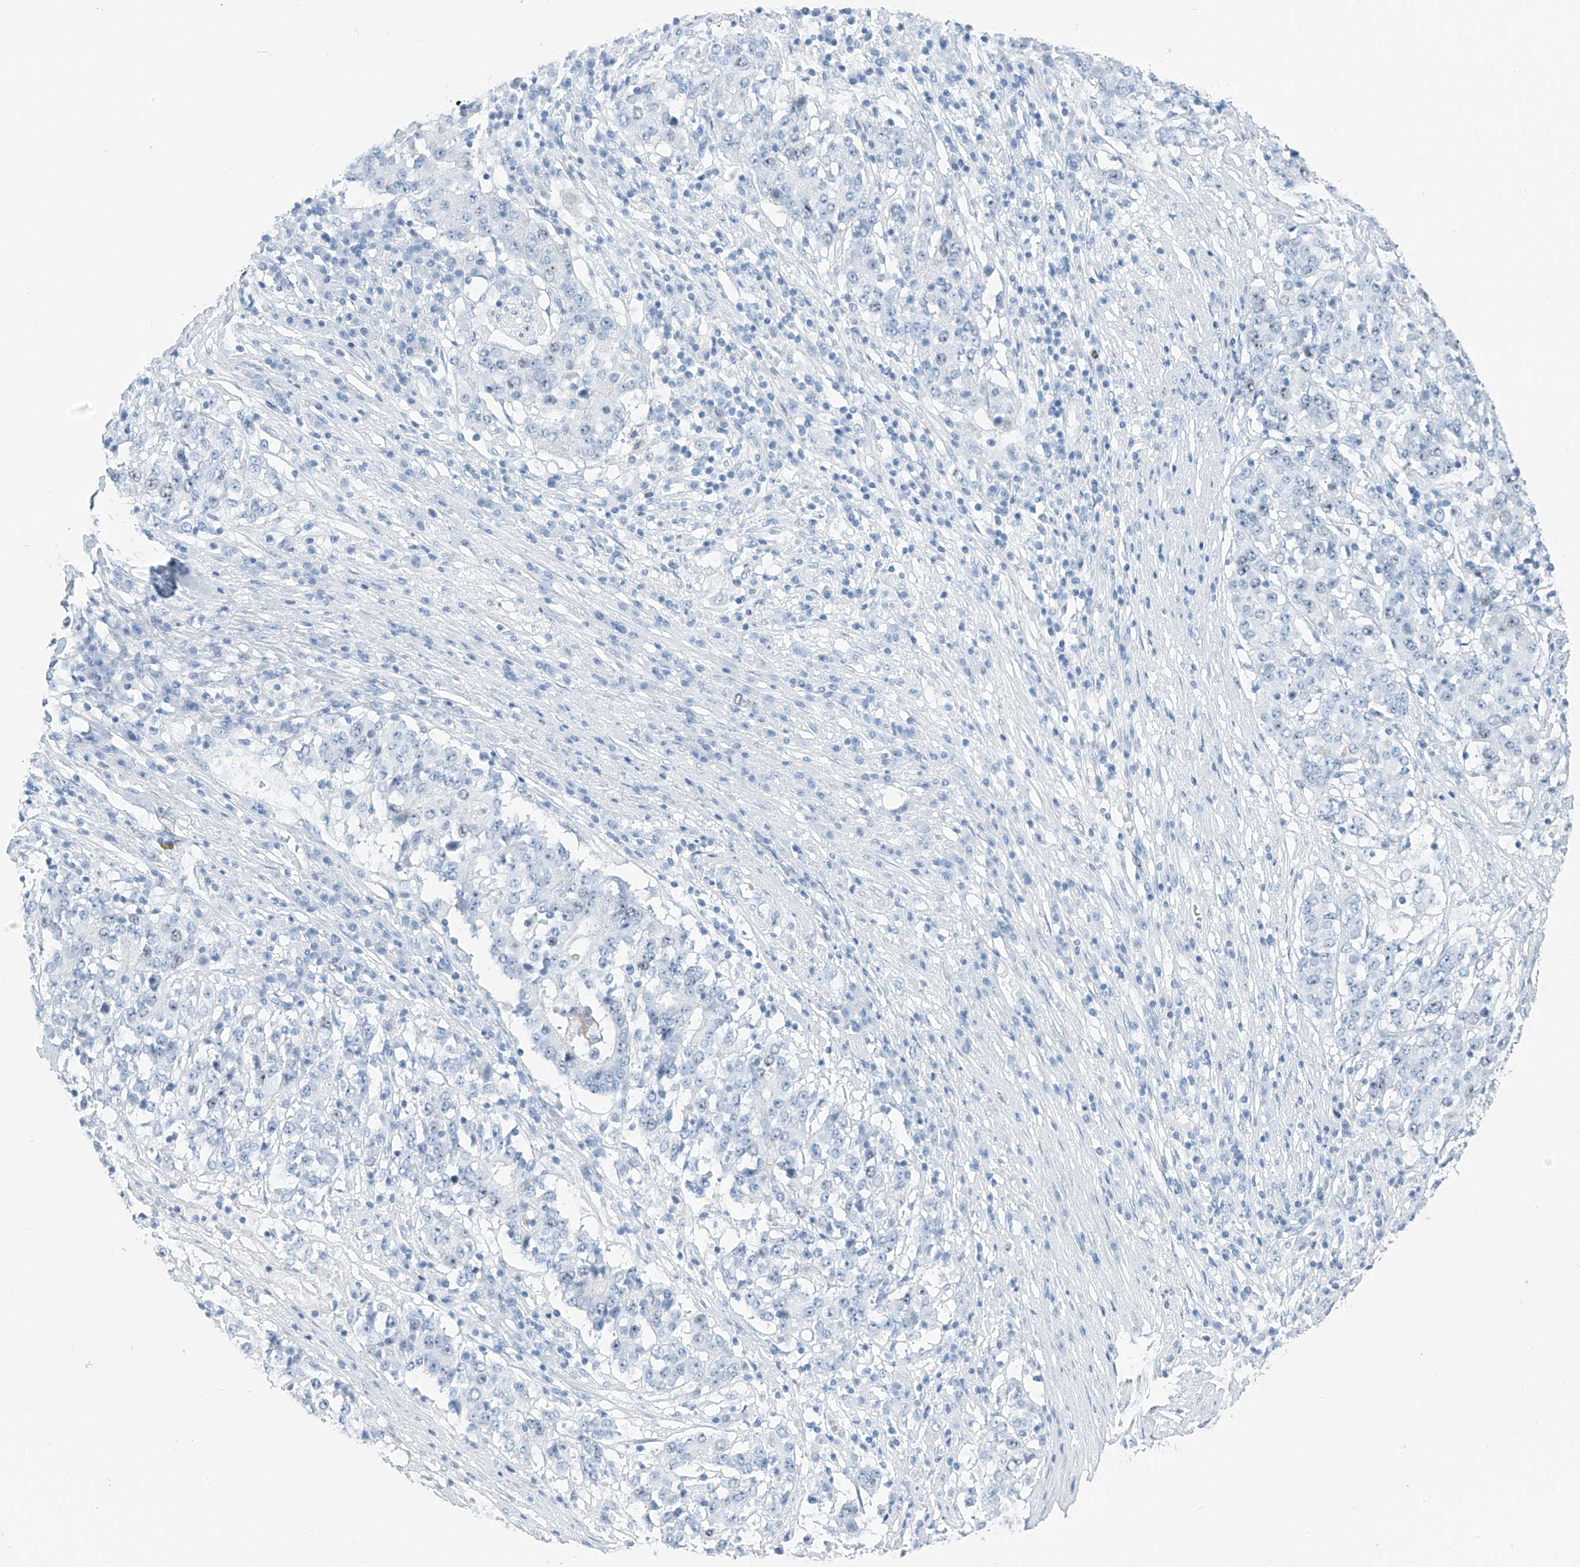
{"staining": {"intensity": "negative", "quantity": "none", "location": "none"}, "tissue": "stomach cancer", "cell_type": "Tumor cells", "image_type": "cancer", "snomed": [{"axis": "morphology", "description": "Adenocarcinoma, NOS"}, {"axis": "topography", "description": "Stomach"}], "caption": "IHC image of neoplastic tissue: stomach adenocarcinoma stained with DAB (3,3'-diaminobenzidine) shows no significant protein staining in tumor cells.", "gene": "SGO2", "patient": {"sex": "male", "age": 59}}